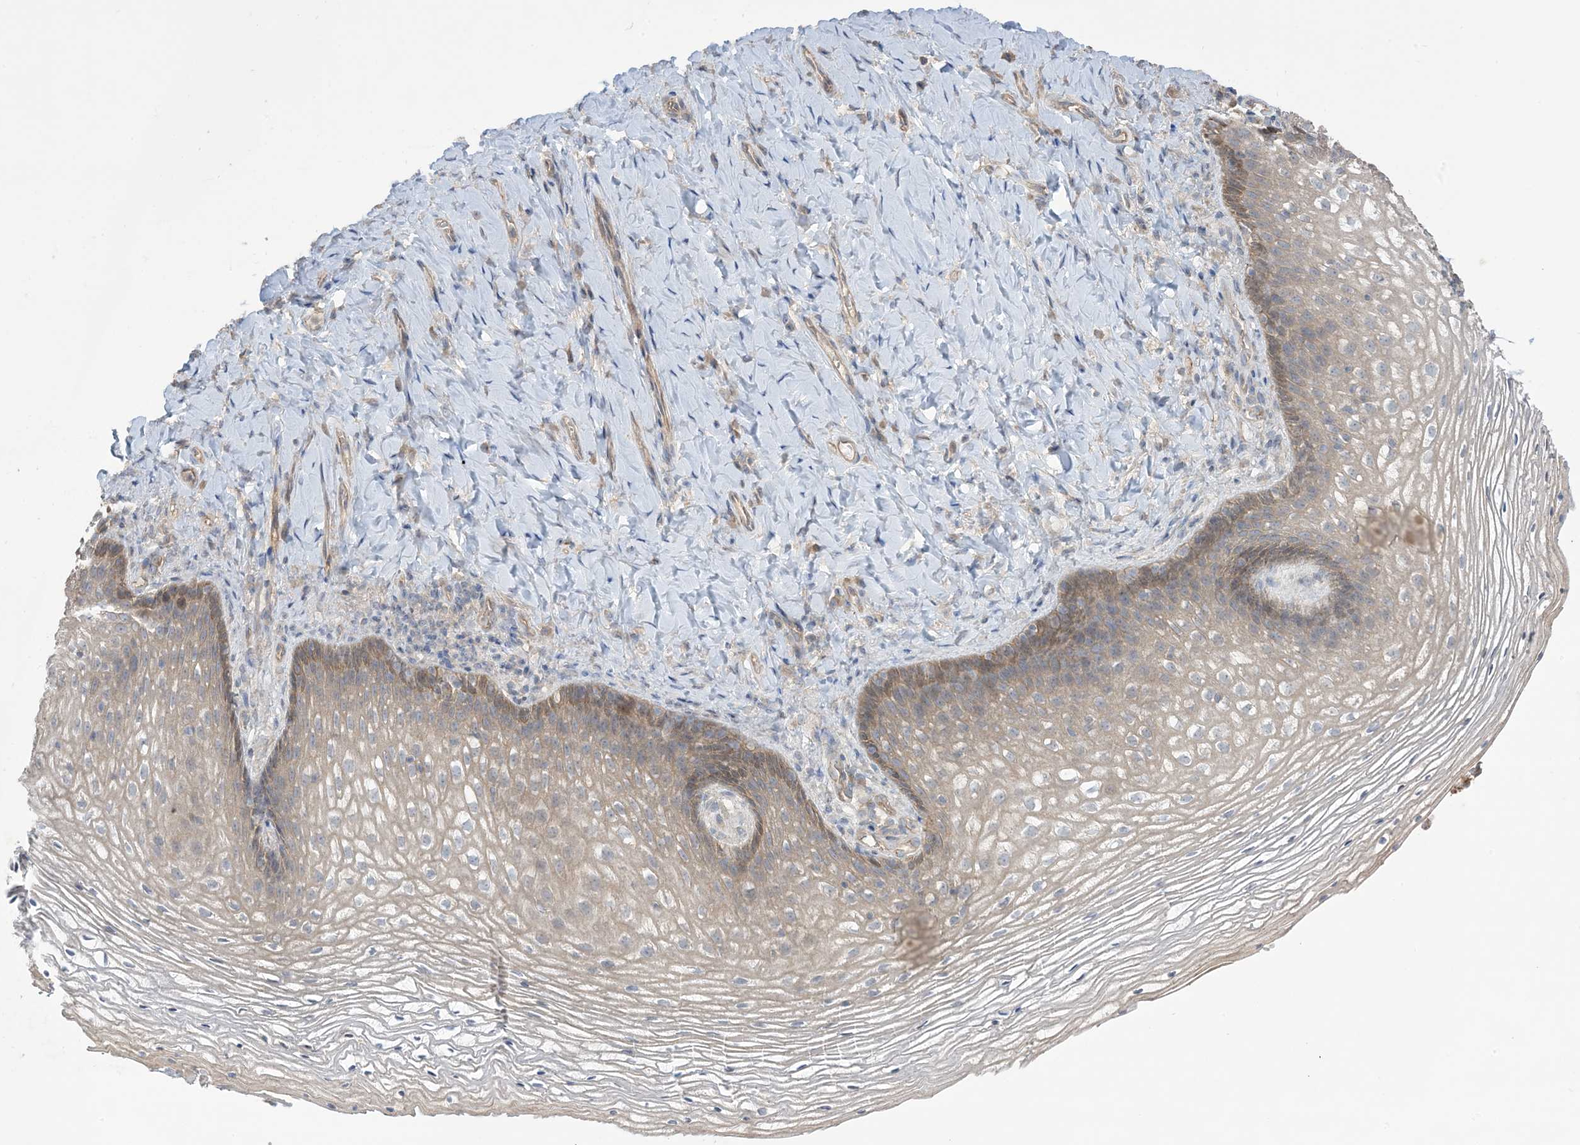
{"staining": {"intensity": "moderate", "quantity": "25%-75%", "location": "cytoplasmic/membranous"}, "tissue": "vagina", "cell_type": "Squamous epithelial cells", "image_type": "normal", "snomed": [{"axis": "morphology", "description": "Normal tissue, NOS"}, {"axis": "topography", "description": "Vagina"}], "caption": "High-power microscopy captured an immunohistochemistry micrograph of benign vagina, revealing moderate cytoplasmic/membranous positivity in about 25%-75% of squamous epithelial cells.", "gene": "CCNY", "patient": {"sex": "female", "age": 60}}